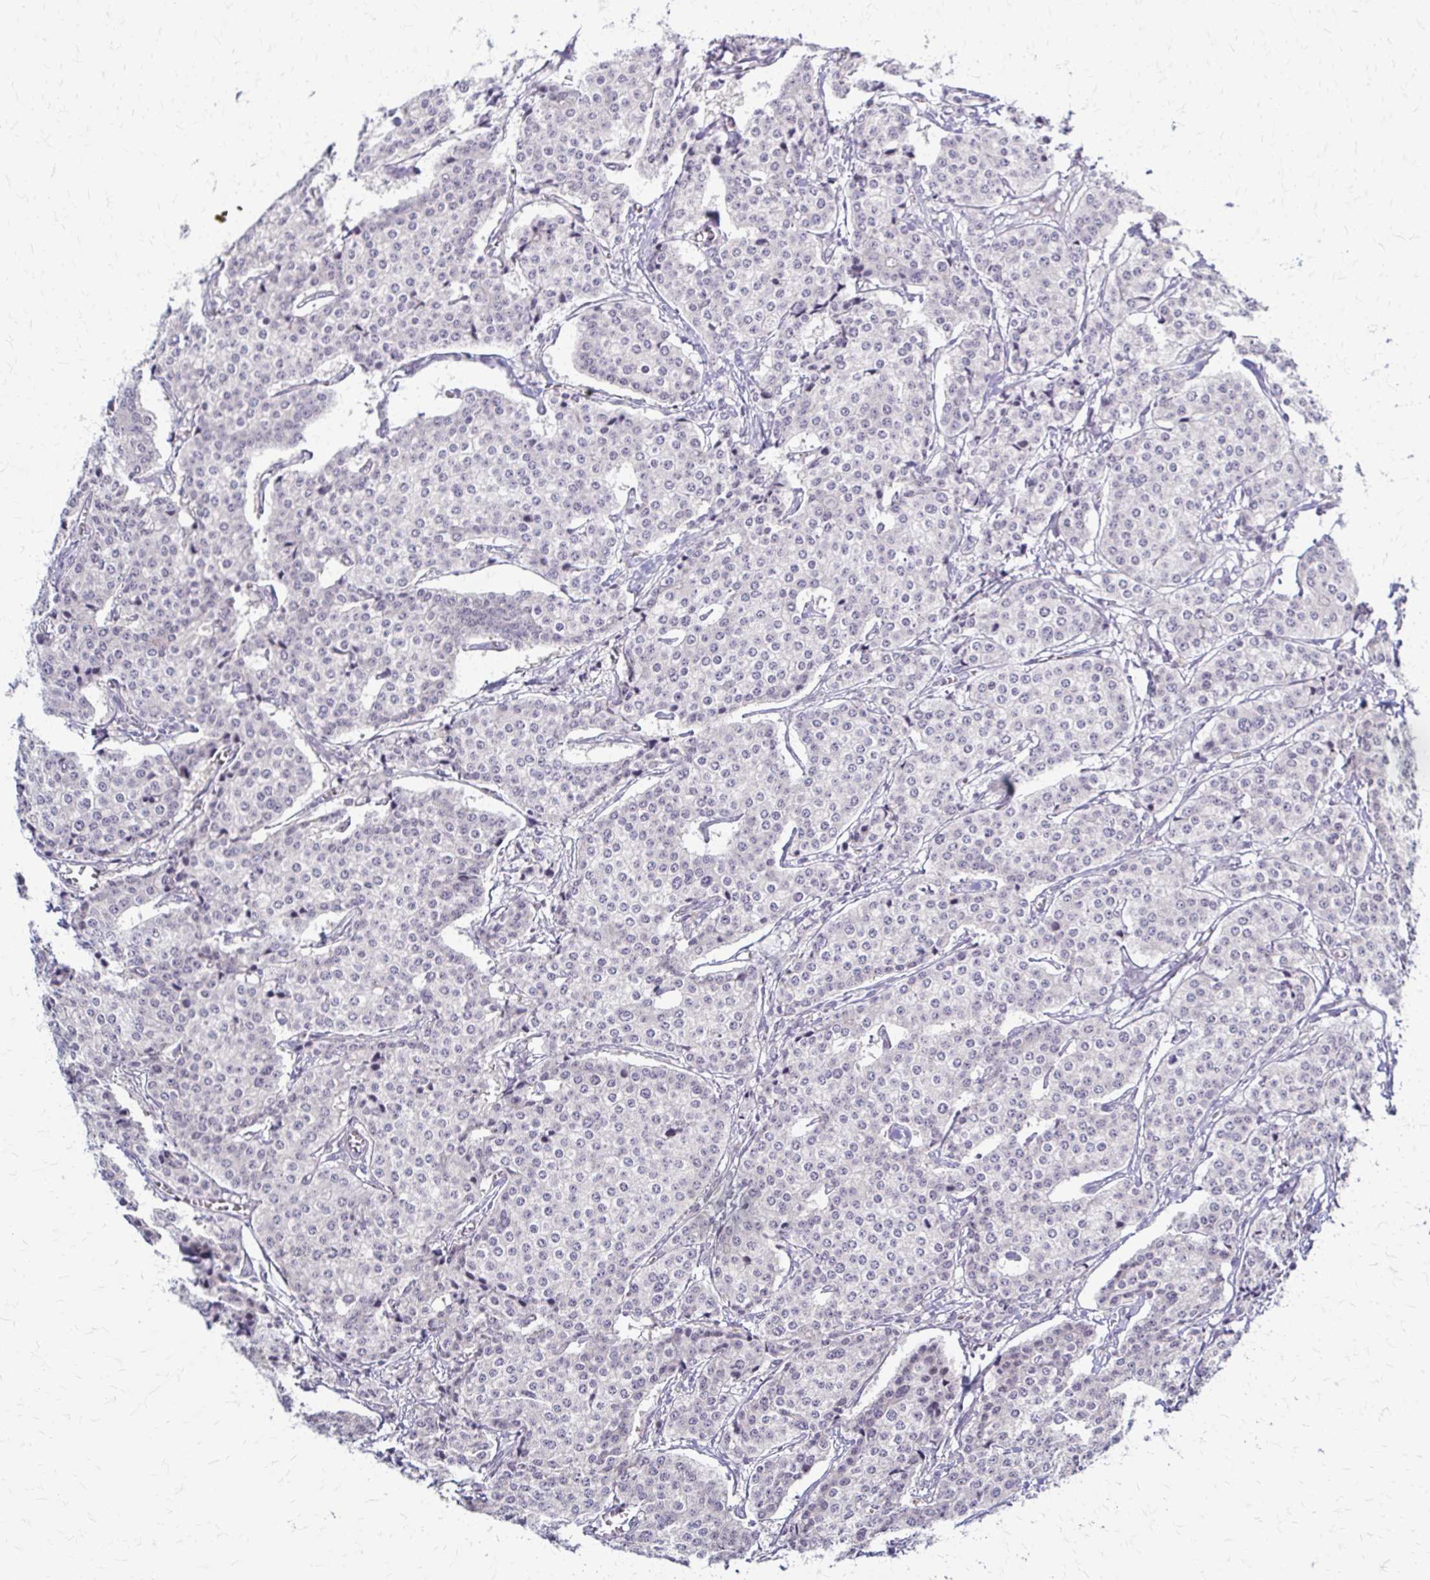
{"staining": {"intensity": "negative", "quantity": "none", "location": "none"}, "tissue": "carcinoid", "cell_type": "Tumor cells", "image_type": "cancer", "snomed": [{"axis": "morphology", "description": "Carcinoid, malignant, NOS"}, {"axis": "topography", "description": "Small intestine"}], "caption": "An immunohistochemistry (IHC) micrograph of malignant carcinoid is shown. There is no staining in tumor cells of malignant carcinoid. (DAB immunohistochemistry with hematoxylin counter stain).", "gene": "RHOBTB2", "patient": {"sex": "female", "age": 64}}